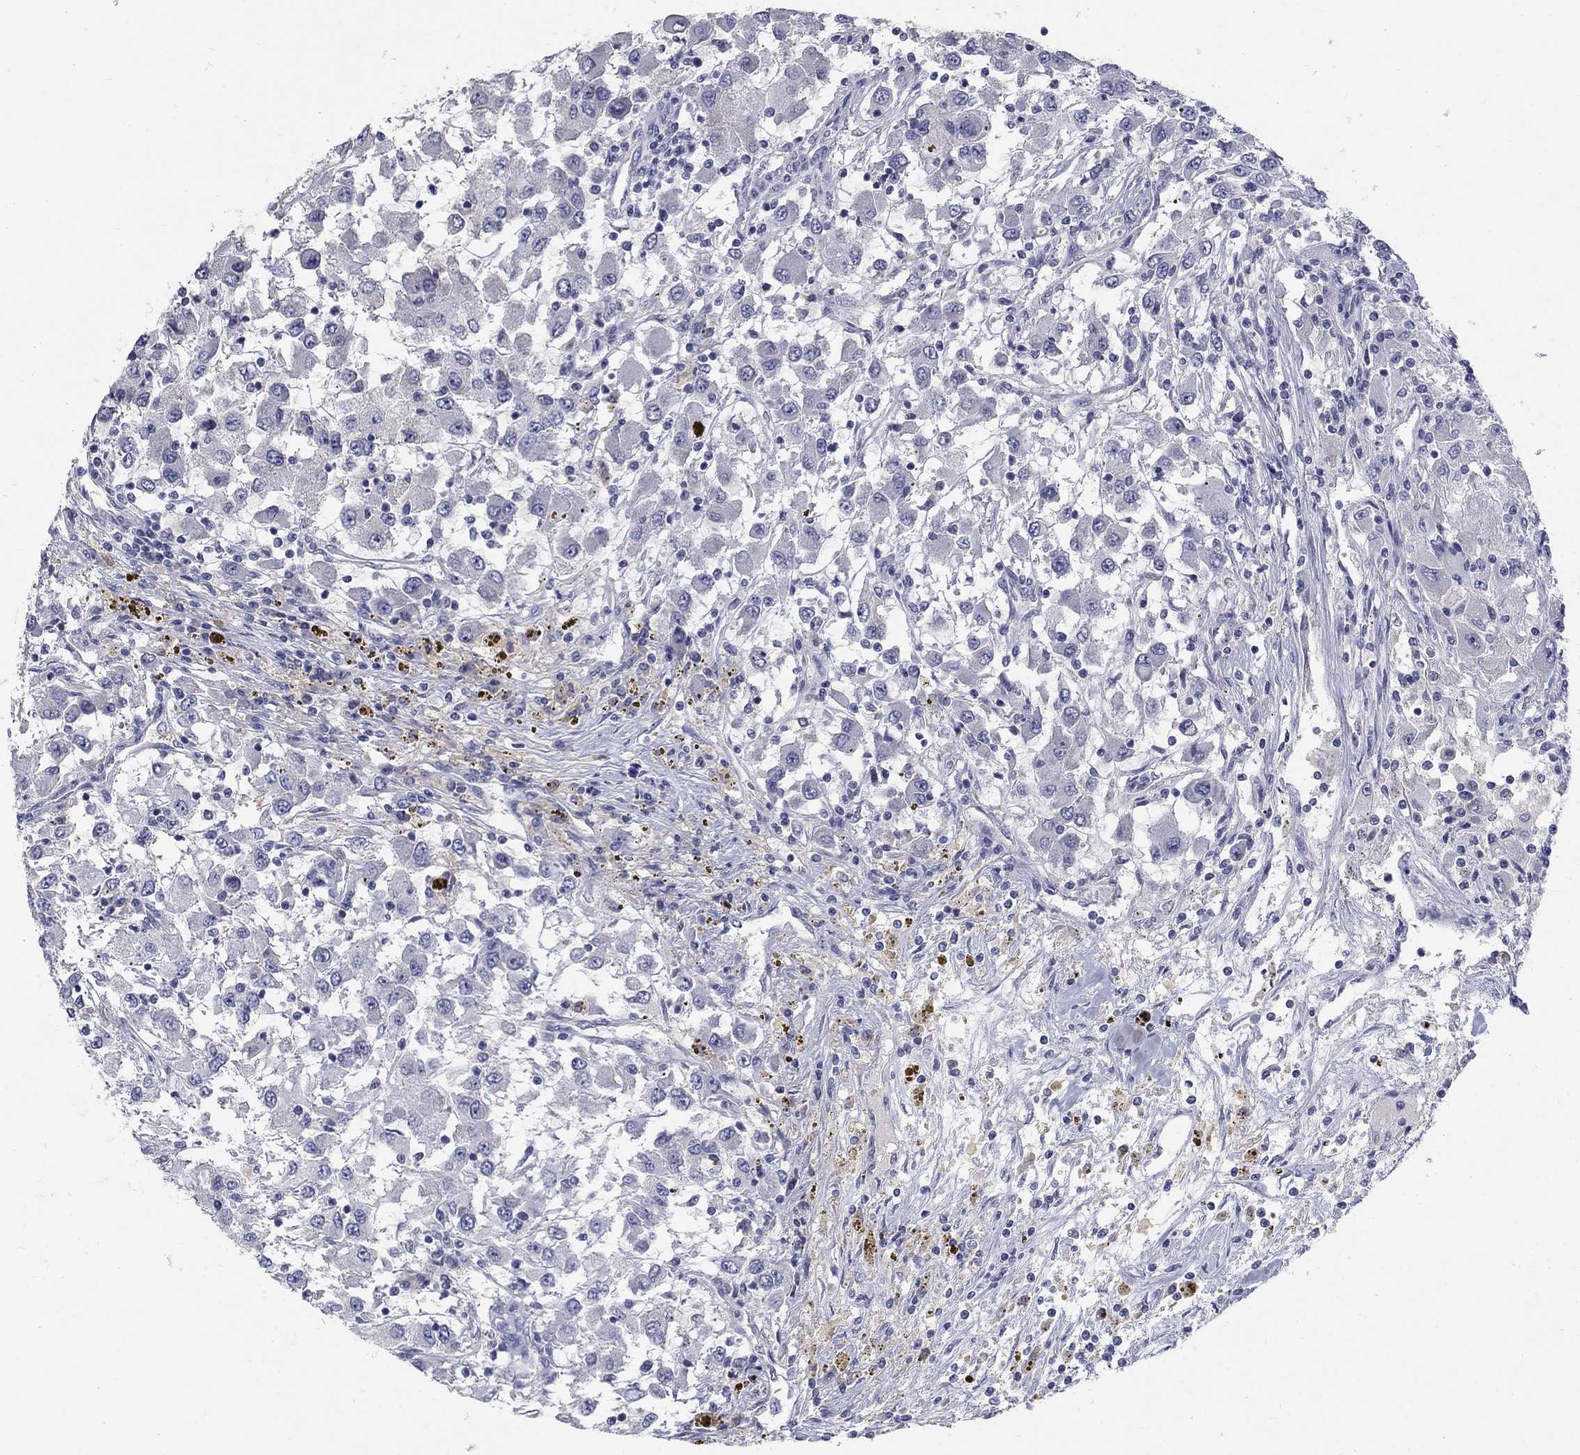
{"staining": {"intensity": "negative", "quantity": "none", "location": "none"}, "tissue": "renal cancer", "cell_type": "Tumor cells", "image_type": "cancer", "snomed": [{"axis": "morphology", "description": "Adenocarcinoma, NOS"}, {"axis": "topography", "description": "Kidney"}], "caption": "There is no significant expression in tumor cells of adenocarcinoma (renal).", "gene": "PTH1R", "patient": {"sex": "female", "age": 67}}